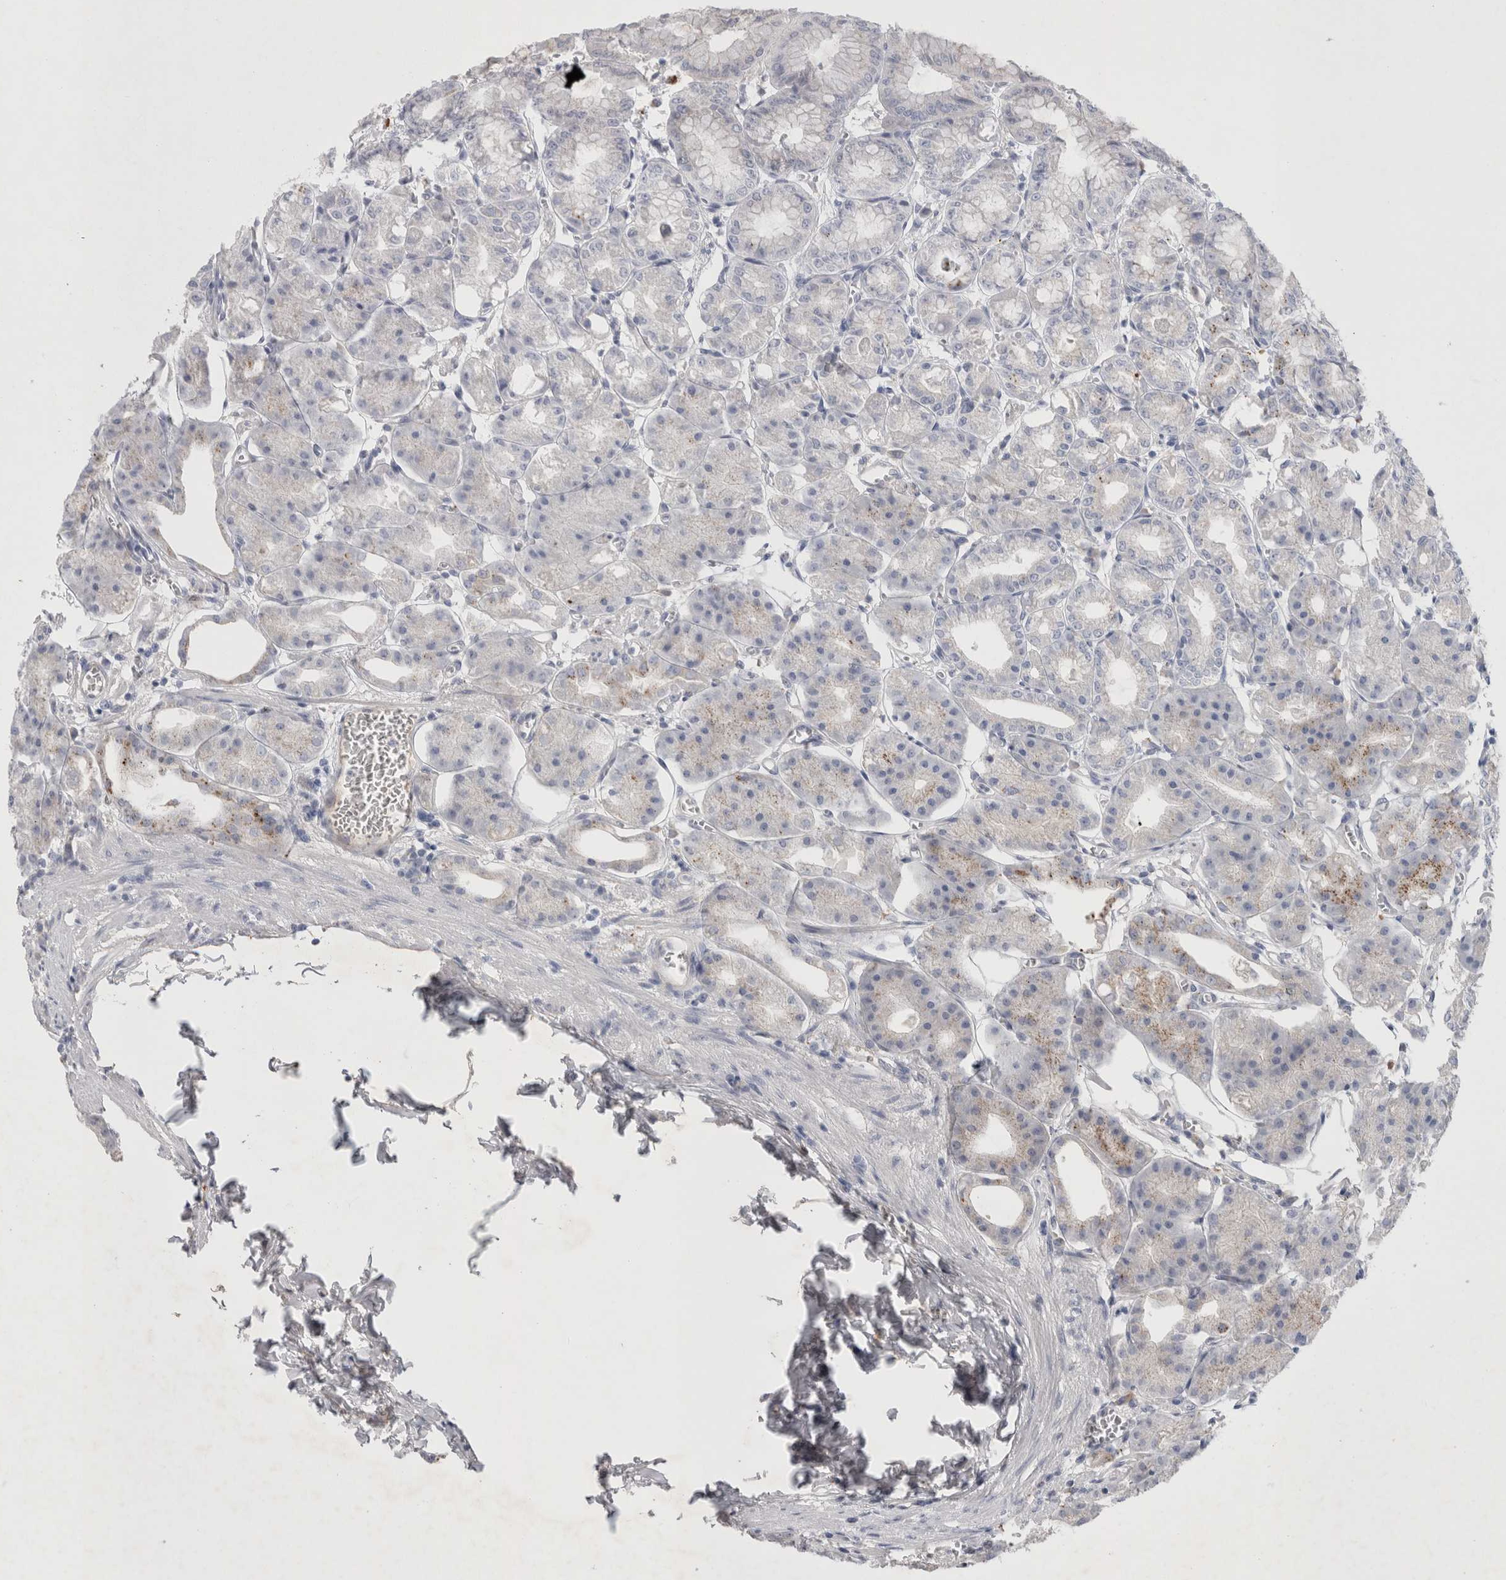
{"staining": {"intensity": "negative", "quantity": "none", "location": "none"}, "tissue": "stomach", "cell_type": "Glandular cells", "image_type": "normal", "snomed": [{"axis": "morphology", "description": "Normal tissue, NOS"}, {"axis": "topography", "description": "Stomach, lower"}], "caption": "A high-resolution histopathology image shows IHC staining of unremarkable stomach, which exhibits no significant staining in glandular cells.", "gene": "GAA", "patient": {"sex": "male", "age": 71}}